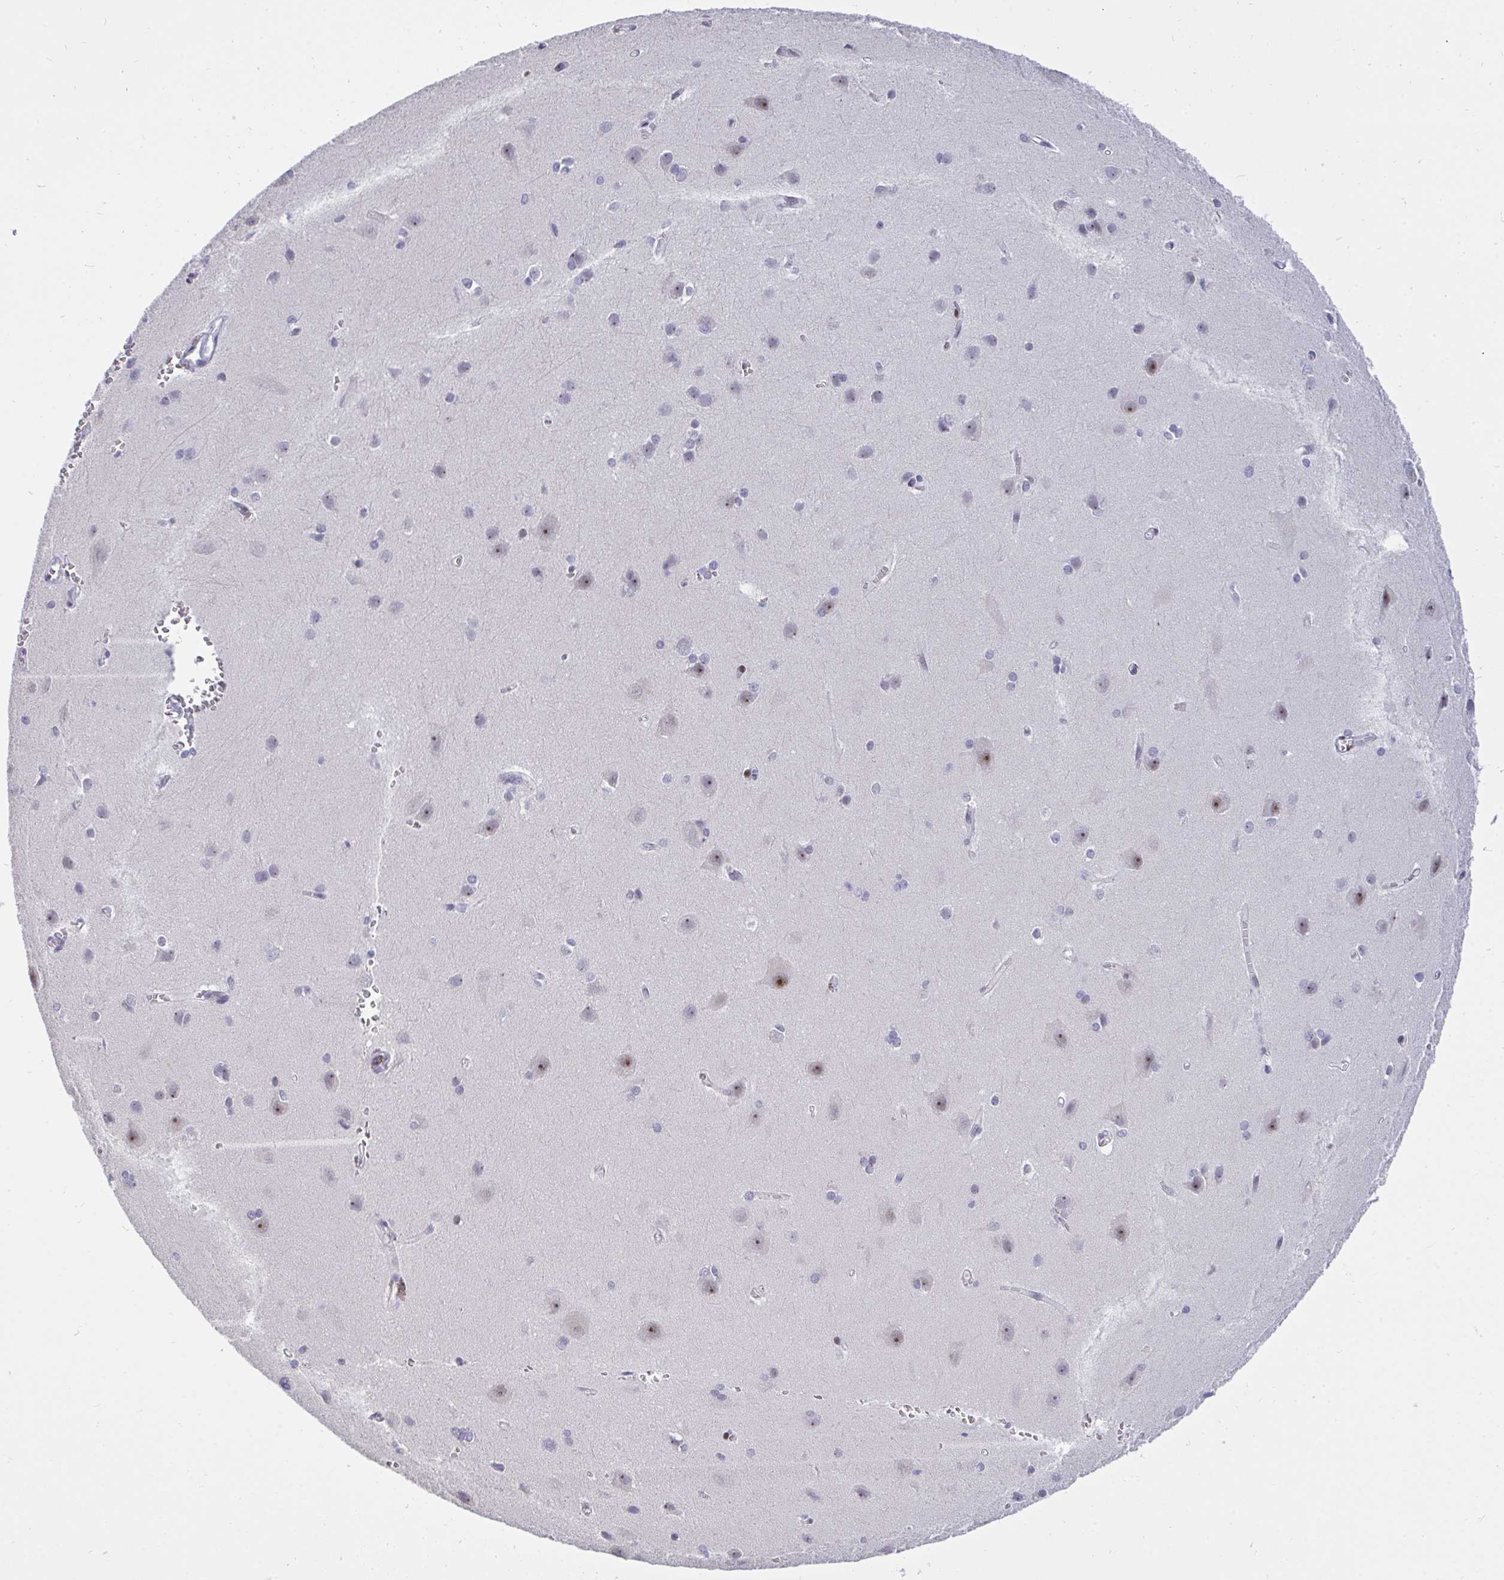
{"staining": {"intensity": "negative", "quantity": "none", "location": "none"}, "tissue": "cerebral cortex", "cell_type": "Endothelial cells", "image_type": "normal", "snomed": [{"axis": "morphology", "description": "Normal tissue, NOS"}, {"axis": "topography", "description": "Cerebral cortex"}], "caption": "Immunohistochemical staining of unremarkable cerebral cortex demonstrates no significant expression in endothelial cells. (Brightfield microscopy of DAB IHC at high magnification).", "gene": "PLPPR3", "patient": {"sex": "male", "age": 37}}